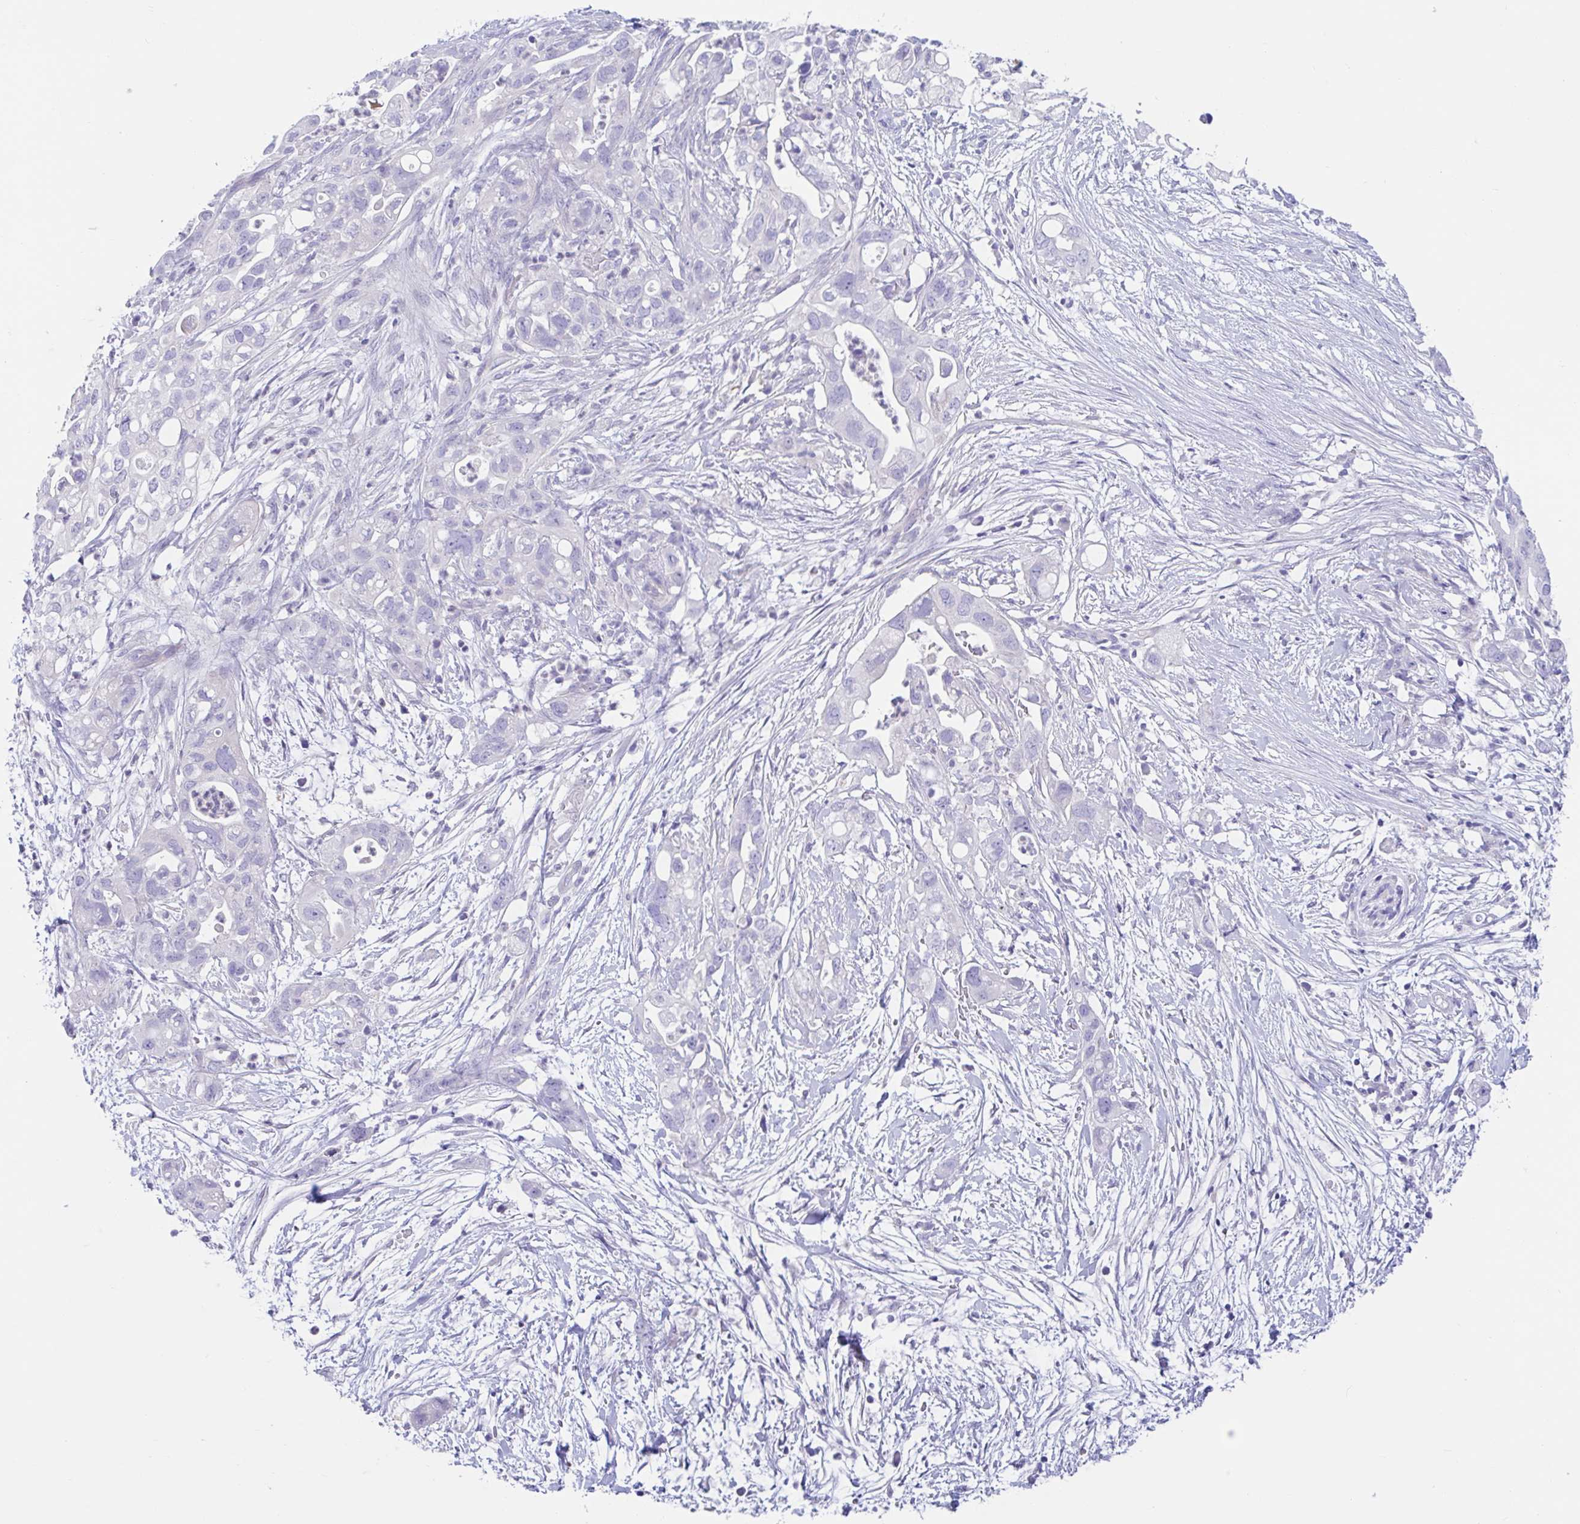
{"staining": {"intensity": "negative", "quantity": "none", "location": "none"}, "tissue": "pancreatic cancer", "cell_type": "Tumor cells", "image_type": "cancer", "snomed": [{"axis": "morphology", "description": "Adenocarcinoma, NOS"}, {"axis": "topography", "description": "Pancreas"}], "caption": "Immunohistochemistry (IHC) image of neoplastic tissue: human adenocarcinoma (pancreatic) stained with DAB exhibits no significant protein expression in tumor cells.", "gene": "OR6N2", "patient": {"sex": "female", "age": 72}}